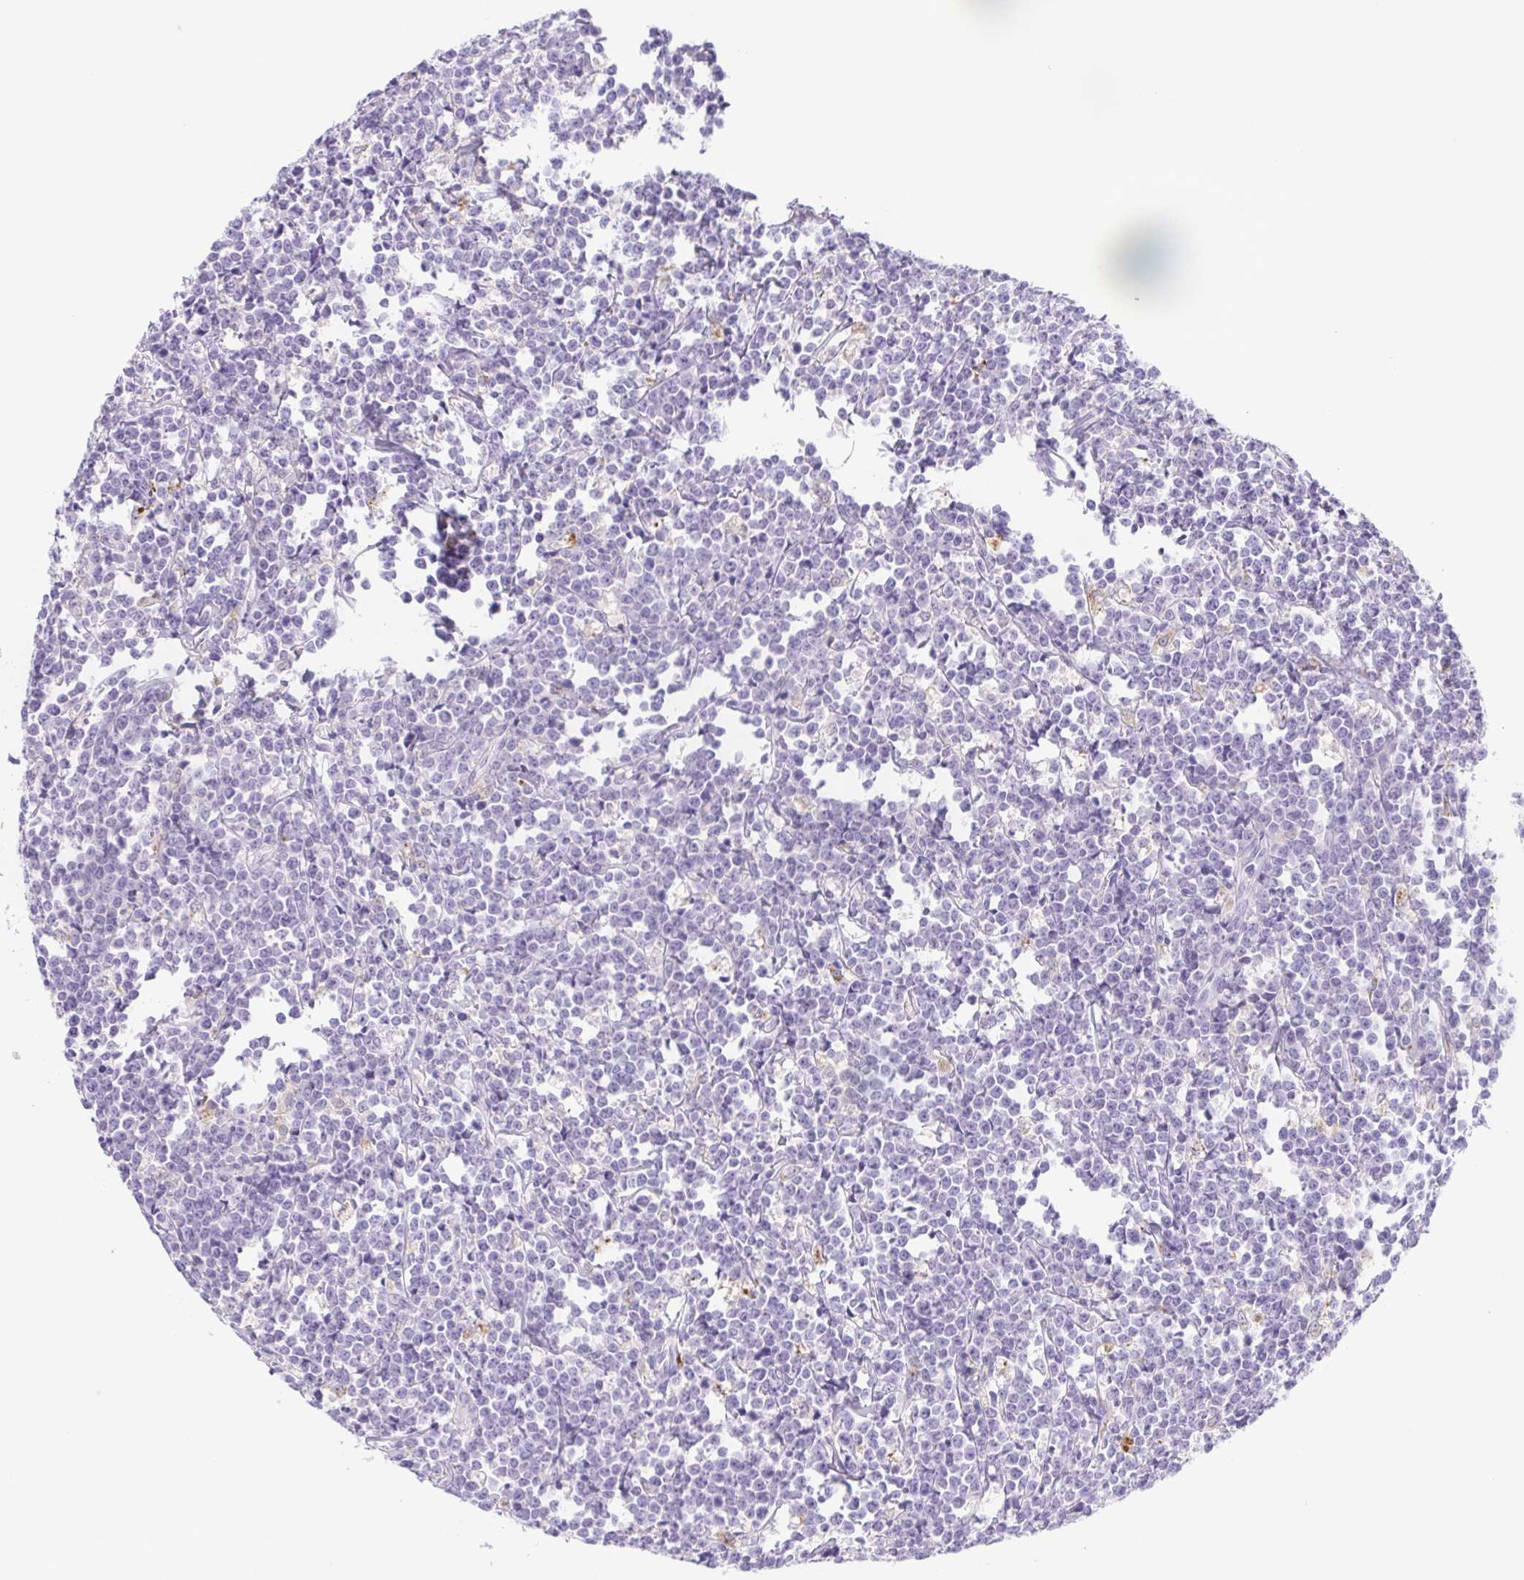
{"staining": {"intensity": "negative", "quantity": "none", "location": "none"}, "tissue": "lymphoma", "cell_type": "Tumor cells", "image_type": "cancer", "snomed": [{"axis": "morphology", "description": "Malignant lymphoma, non-Hodgkin's type, High grade"}, {"axis": "topography", "description": "Small intestine"}], "caption": "Immunohistochemistry photomicrograph of human high-grade malignant lymphoma, non-Hodgkin's type stained for a protein (brown), which demonstrates no staining in tumor cells.", "gene": "SYNPR", "patient": {"sex": "female", "age": 56}}